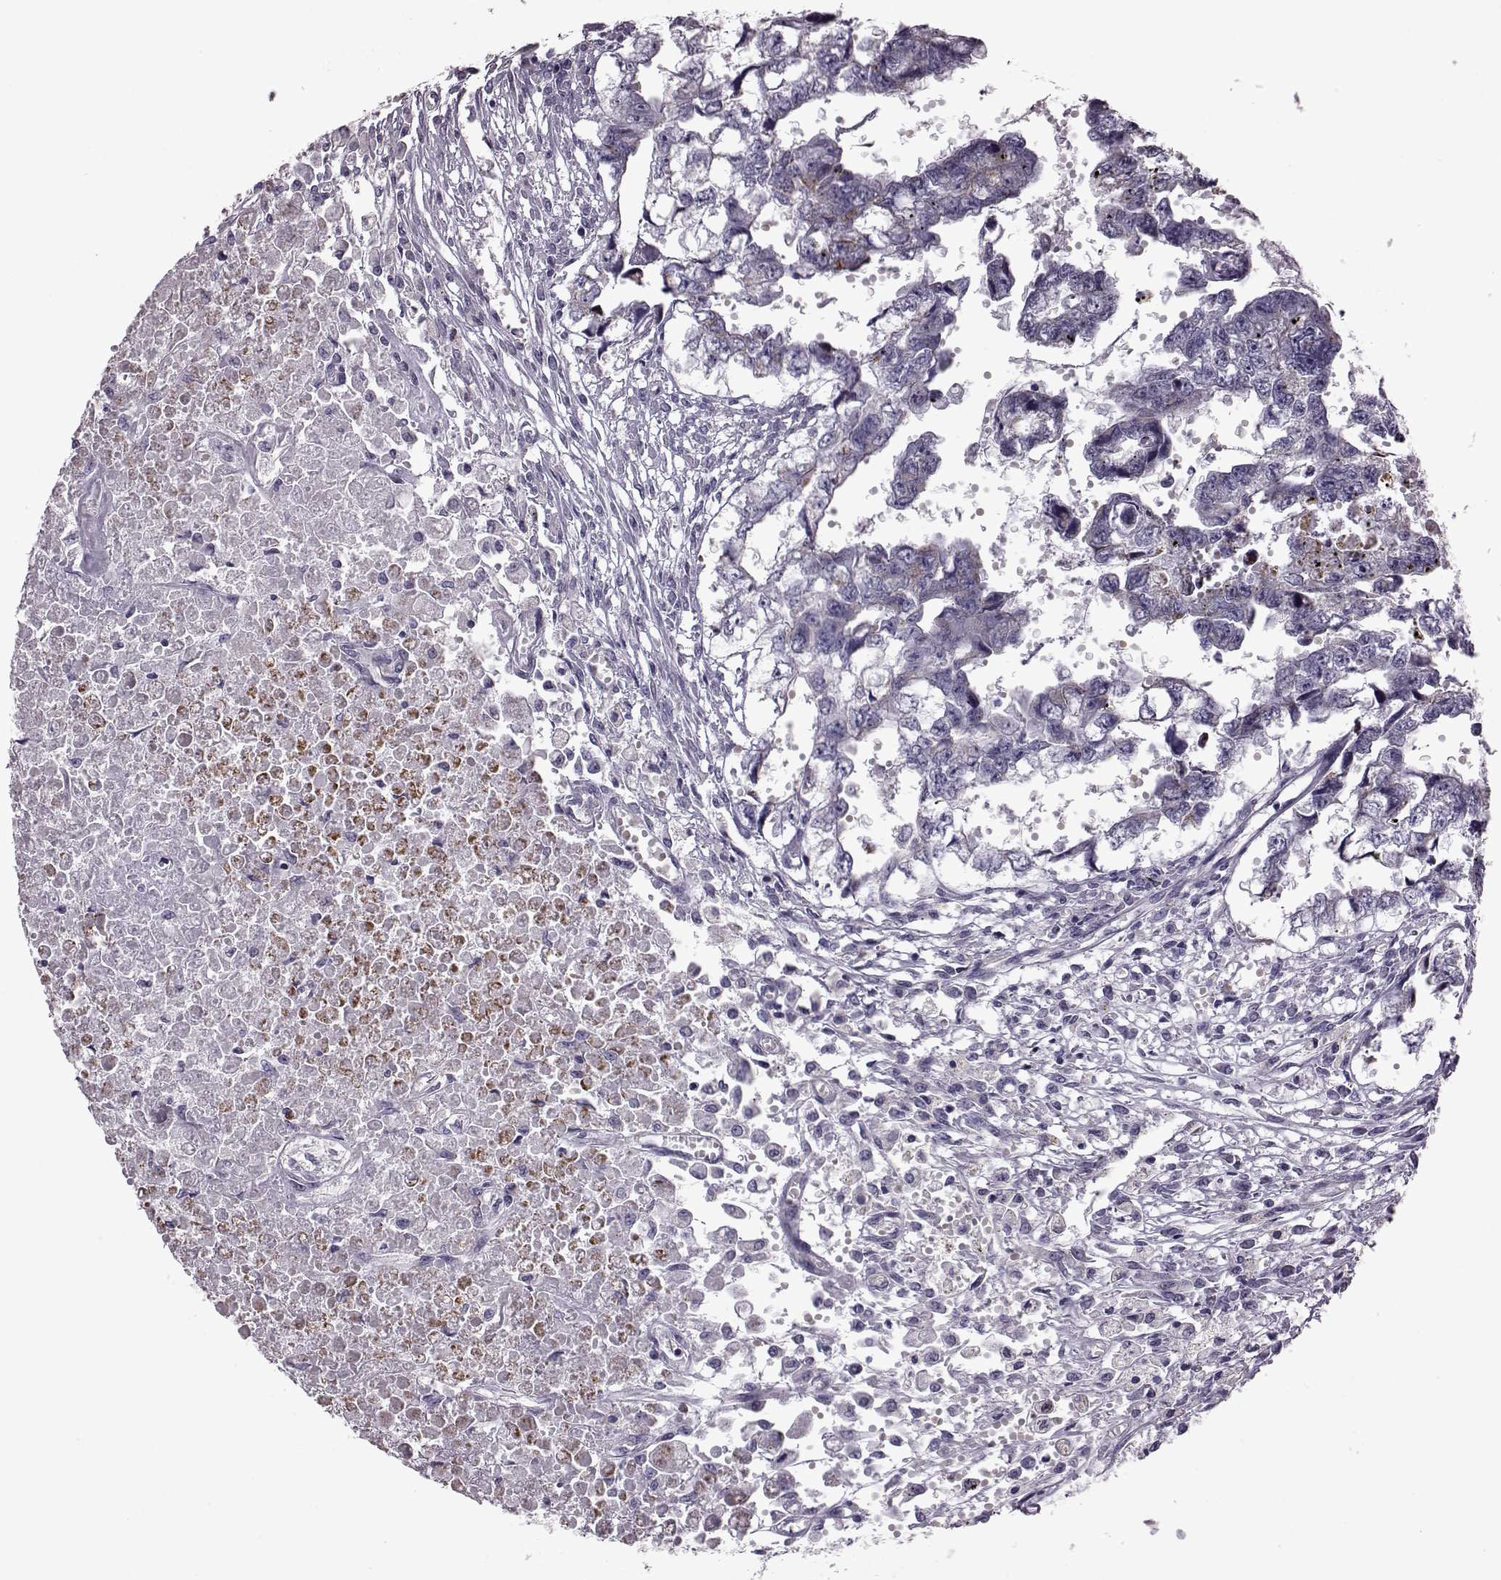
{"staining": {"intensity": "negative", "quantity": "none", "location": "none"}, "tissue": "testis cancer", "cell_type": "Tumor cells", "image_type": "cancer", "snomed": [{"axis": "morphology", "description": "Carcinoma, Embryonal, NOS"}, {"axis": "morphology", "description": "Teratoma, malignant, NOS"}, {"axis": "topography", "description": "Testis"}], "caption": "IHC histopathology image of neoplastic tissue: testis cancer stained with DAB (3,3'-diaminobenzidine) displays no significant protein staining in tumor cells.", "gene": "RIMS2", "patient": {"sex": "male", "age": 44}}